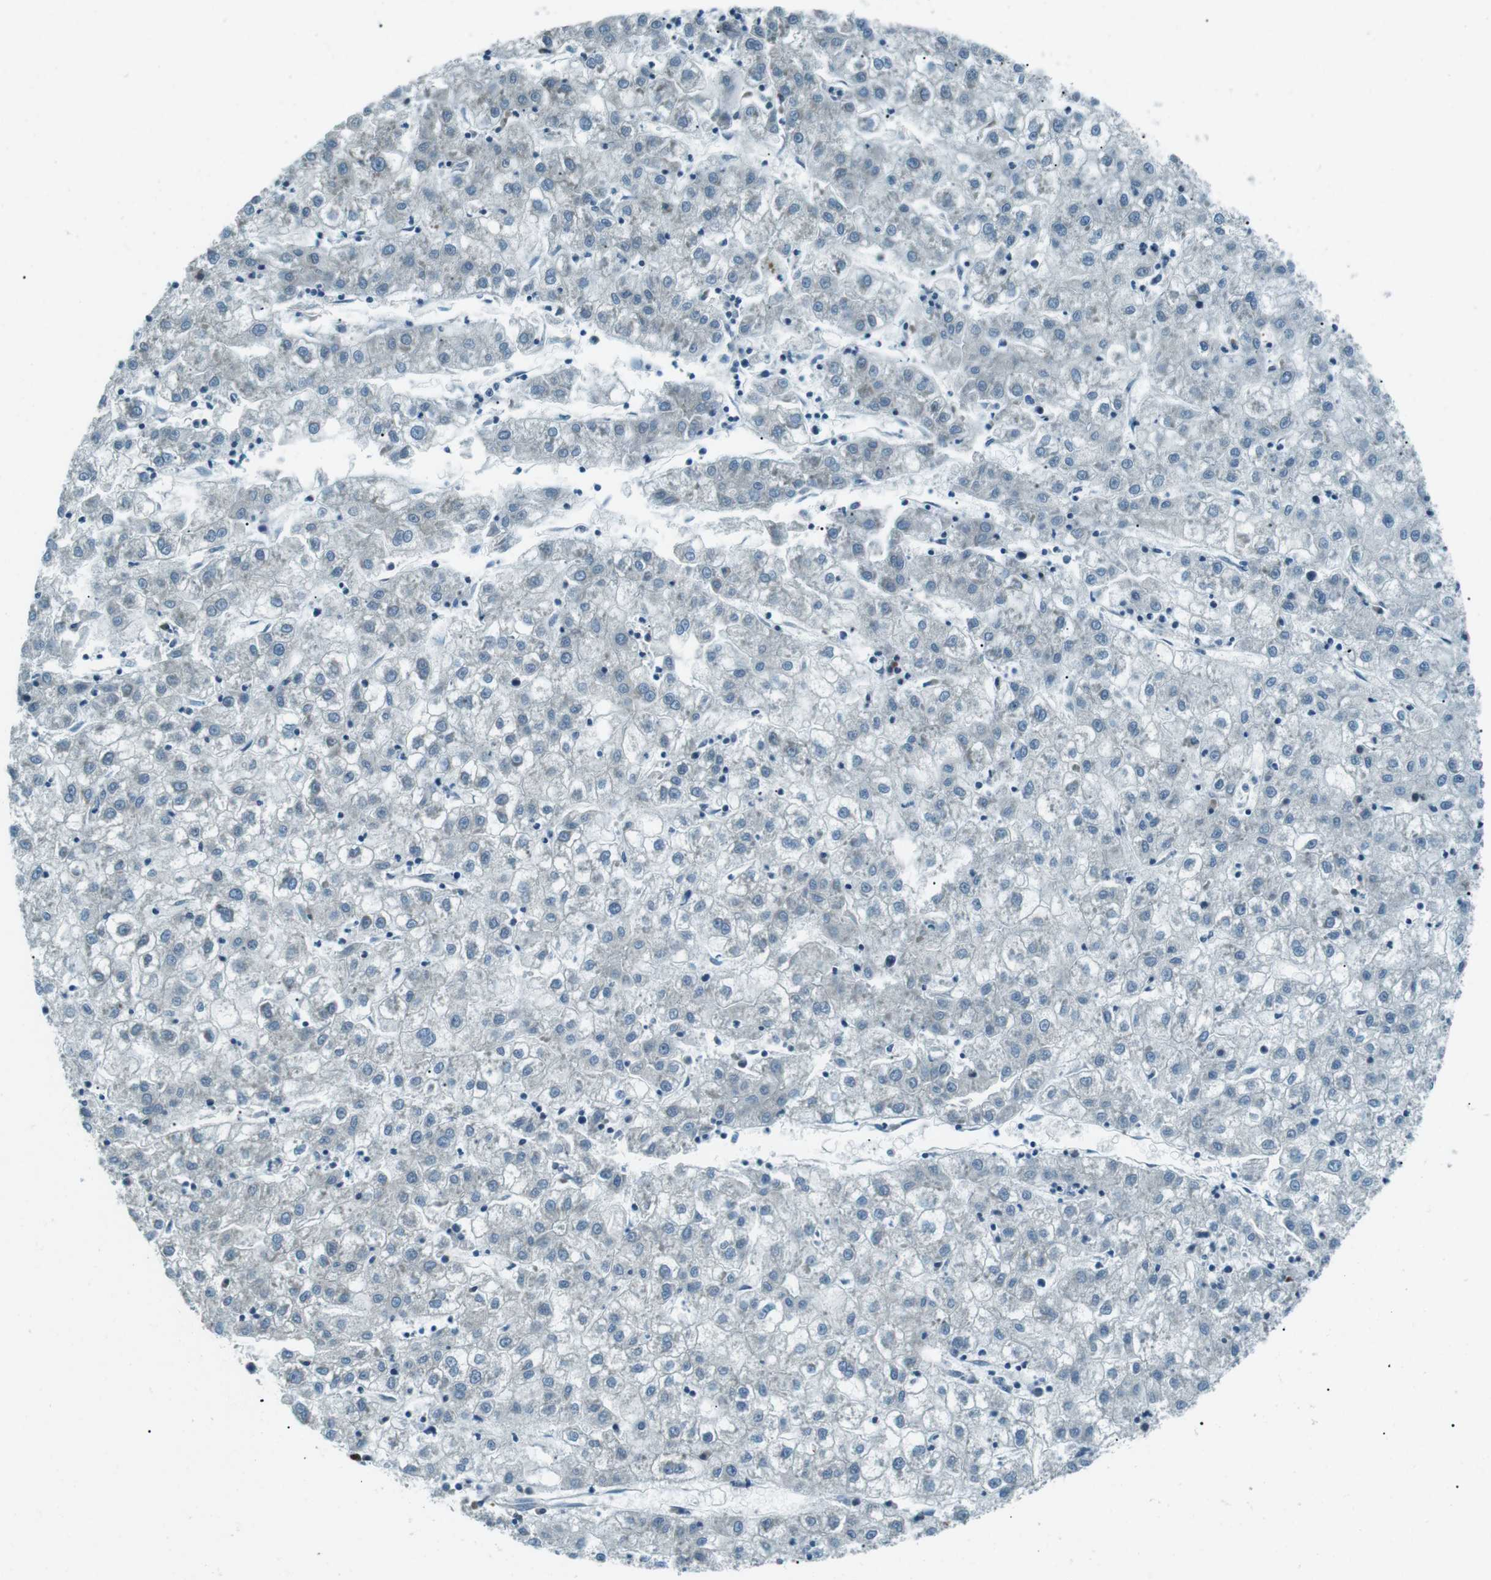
{"staining": {"intensity": "negative", "quantity": "none", "location": "none"}, "tissue": "liver cancer", "cell_type": "Tumor cells", "image_type": "cancer", "snomed": [{"axis": "morphology", "description": "Carcinoma, Hepatocellular, NOS"}, {"axis": "topography", "description": "Liver"}], "caption": "DAB (3,3'-diaminobenzidine) immunohistochemical staining of liver cancer reveals no significant staining in tumor cells.", "gene": "TMEM74", "patient": {"sex": "male", "age": 72}}